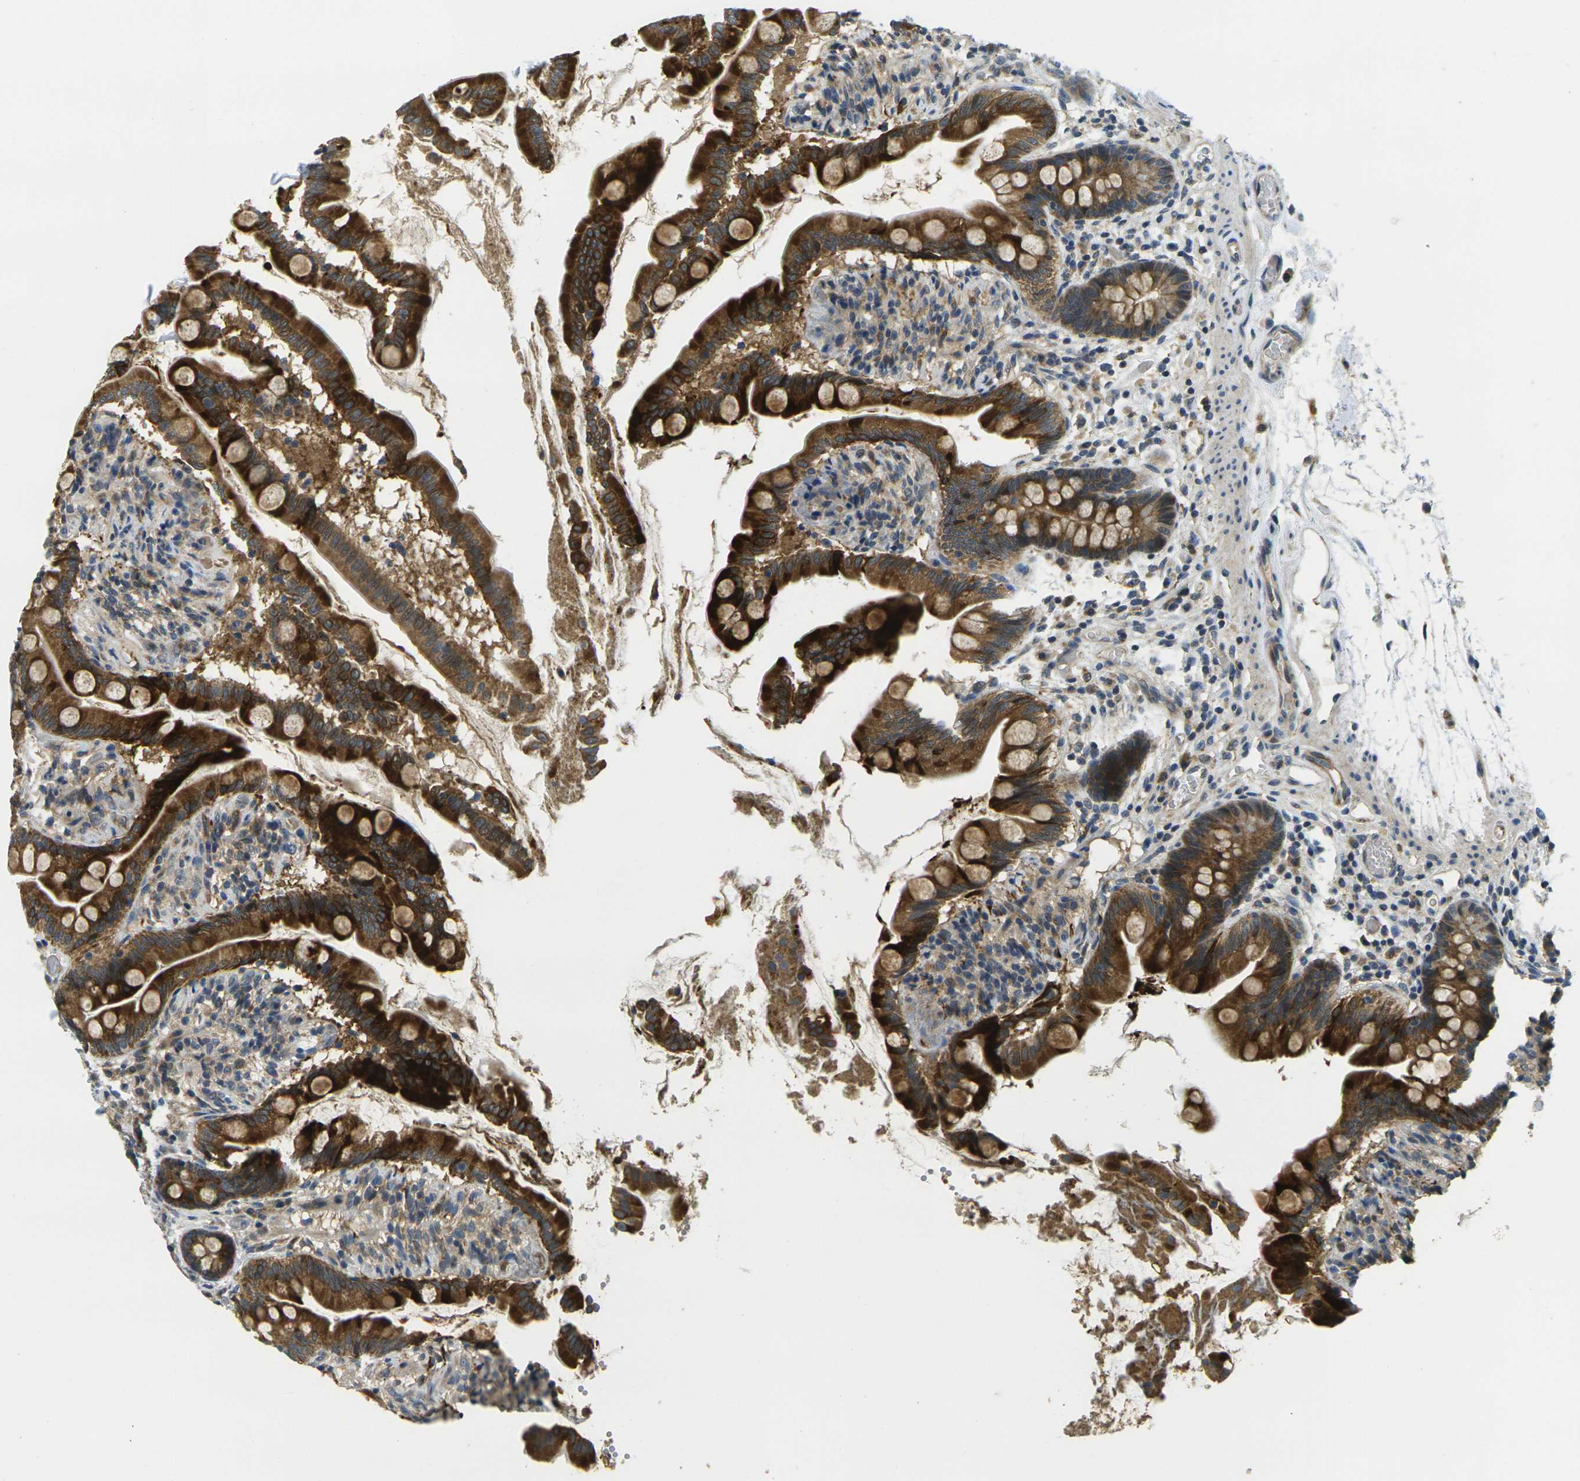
{"staining": {"intensity": "strong", "quantity": ">75%", "location": "cytoplasmic/membranous"}, "tissue": "small intestine", "cell_type": "Glandular cells", "image_type": "normal", "snomed": [{"axis": "morphology", "description": "Normal tissue, NOS"}, {"axis": "topography", "description": "Small intestine"}], "caption": "There is high levels of strong cytoplasmic/membranous positivity in glandular cells of unremarkable small intestine, as demonstrated by immunohistochemical staining (brown color).", "gene": "MINAR2", "patient": {"sex": "female", "age": 56}}